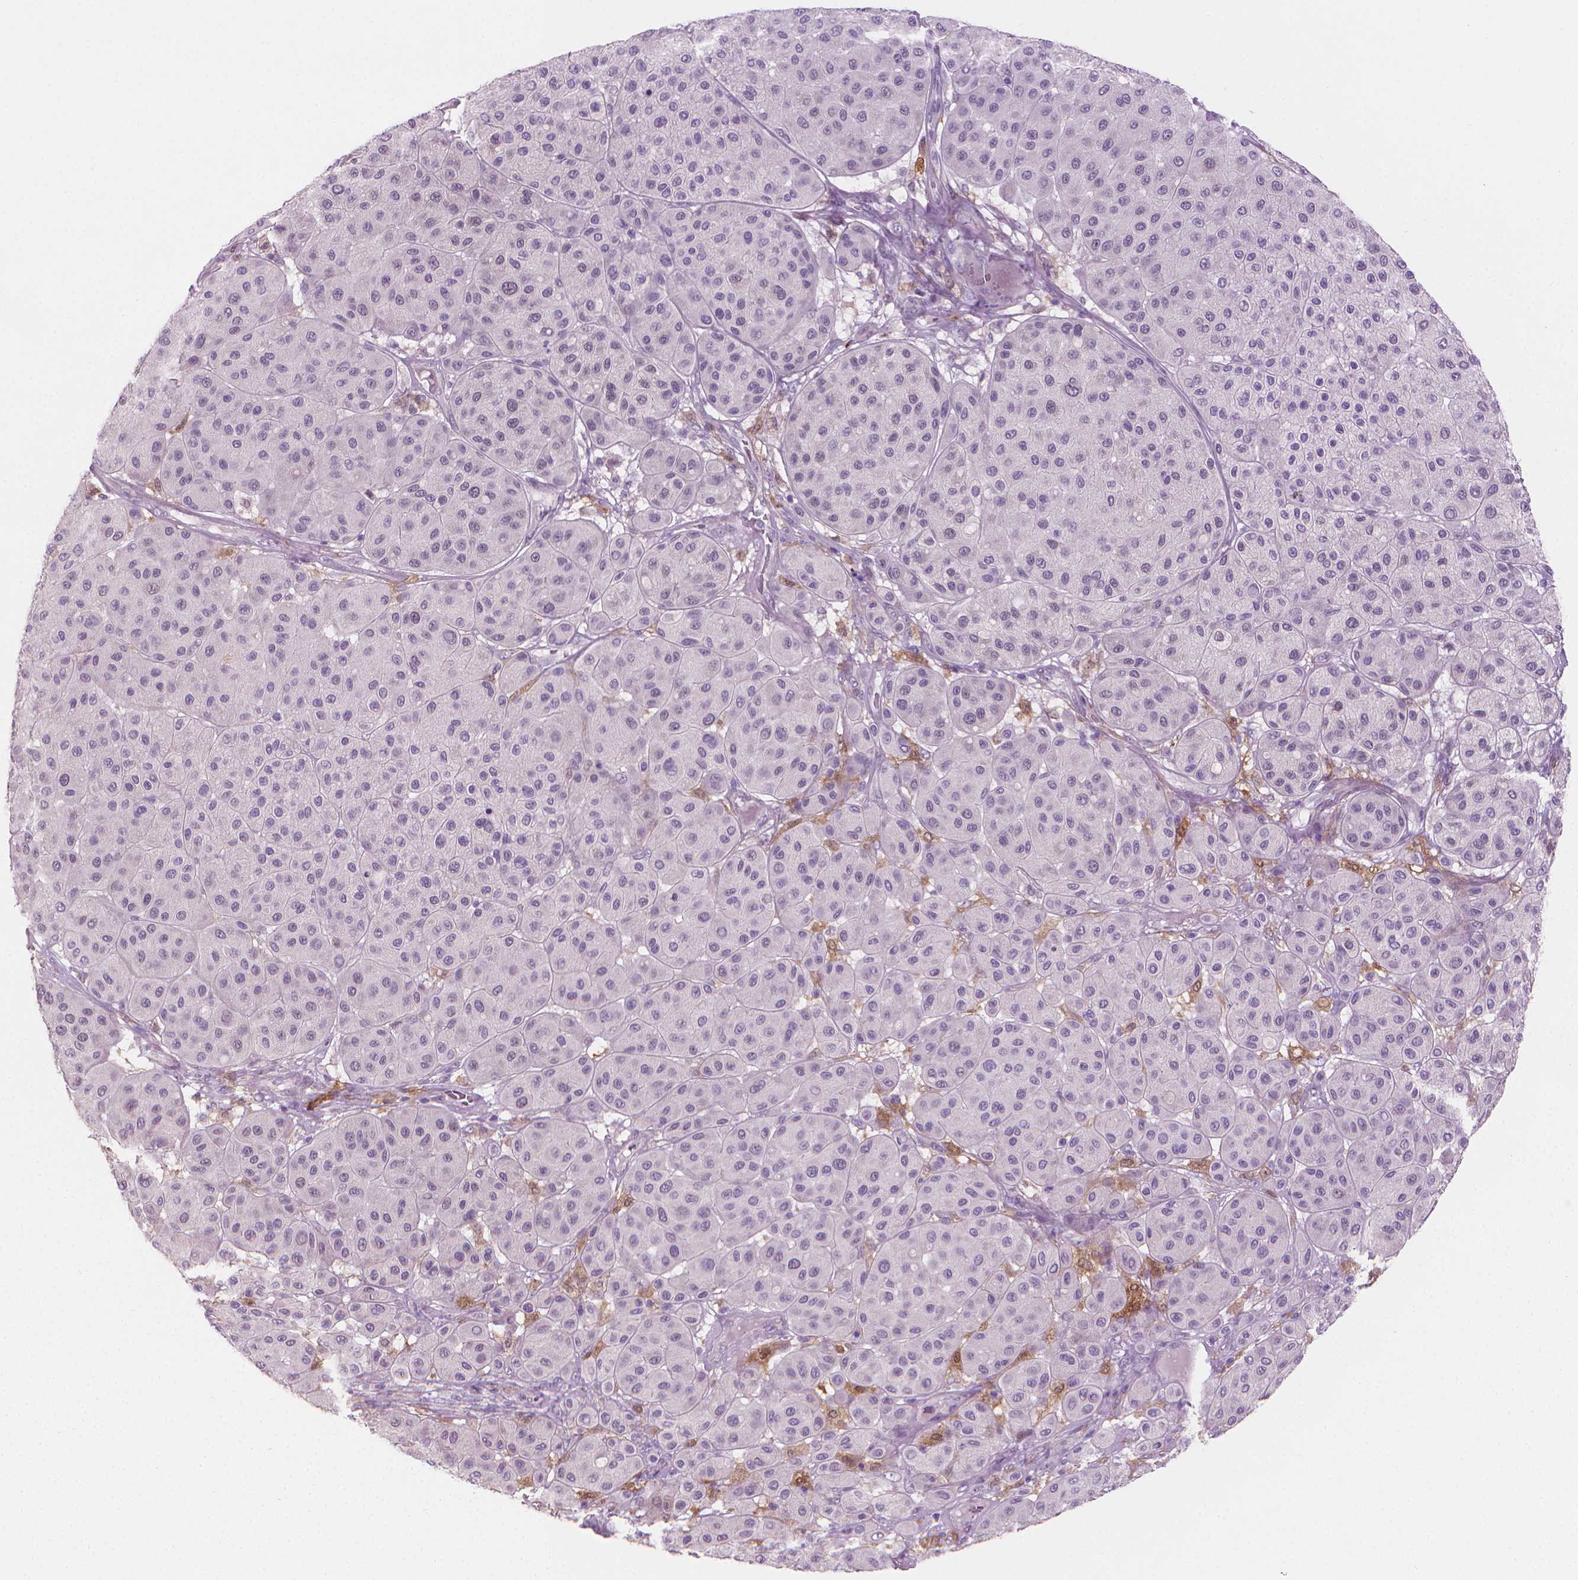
{"staining": {"intensity": "negative", "quantity": "none", "location": "none"}, "tissue": "melanoma", "cell_type": "Tumor cells", "image_type": "cancer", "snomed": [{"axis": "morphology", "description": "Malignant melanoma, Metastatic site"}, {"axis": "topography", "description": "Smooth muscle"}], "caption": "Immunohistochemical staining of human malignant melanoma (metastatic site) reveals no significant staining in tumor cells.", "gene": "GSDMA", "patient": {"sex": "male", "age": 41}}